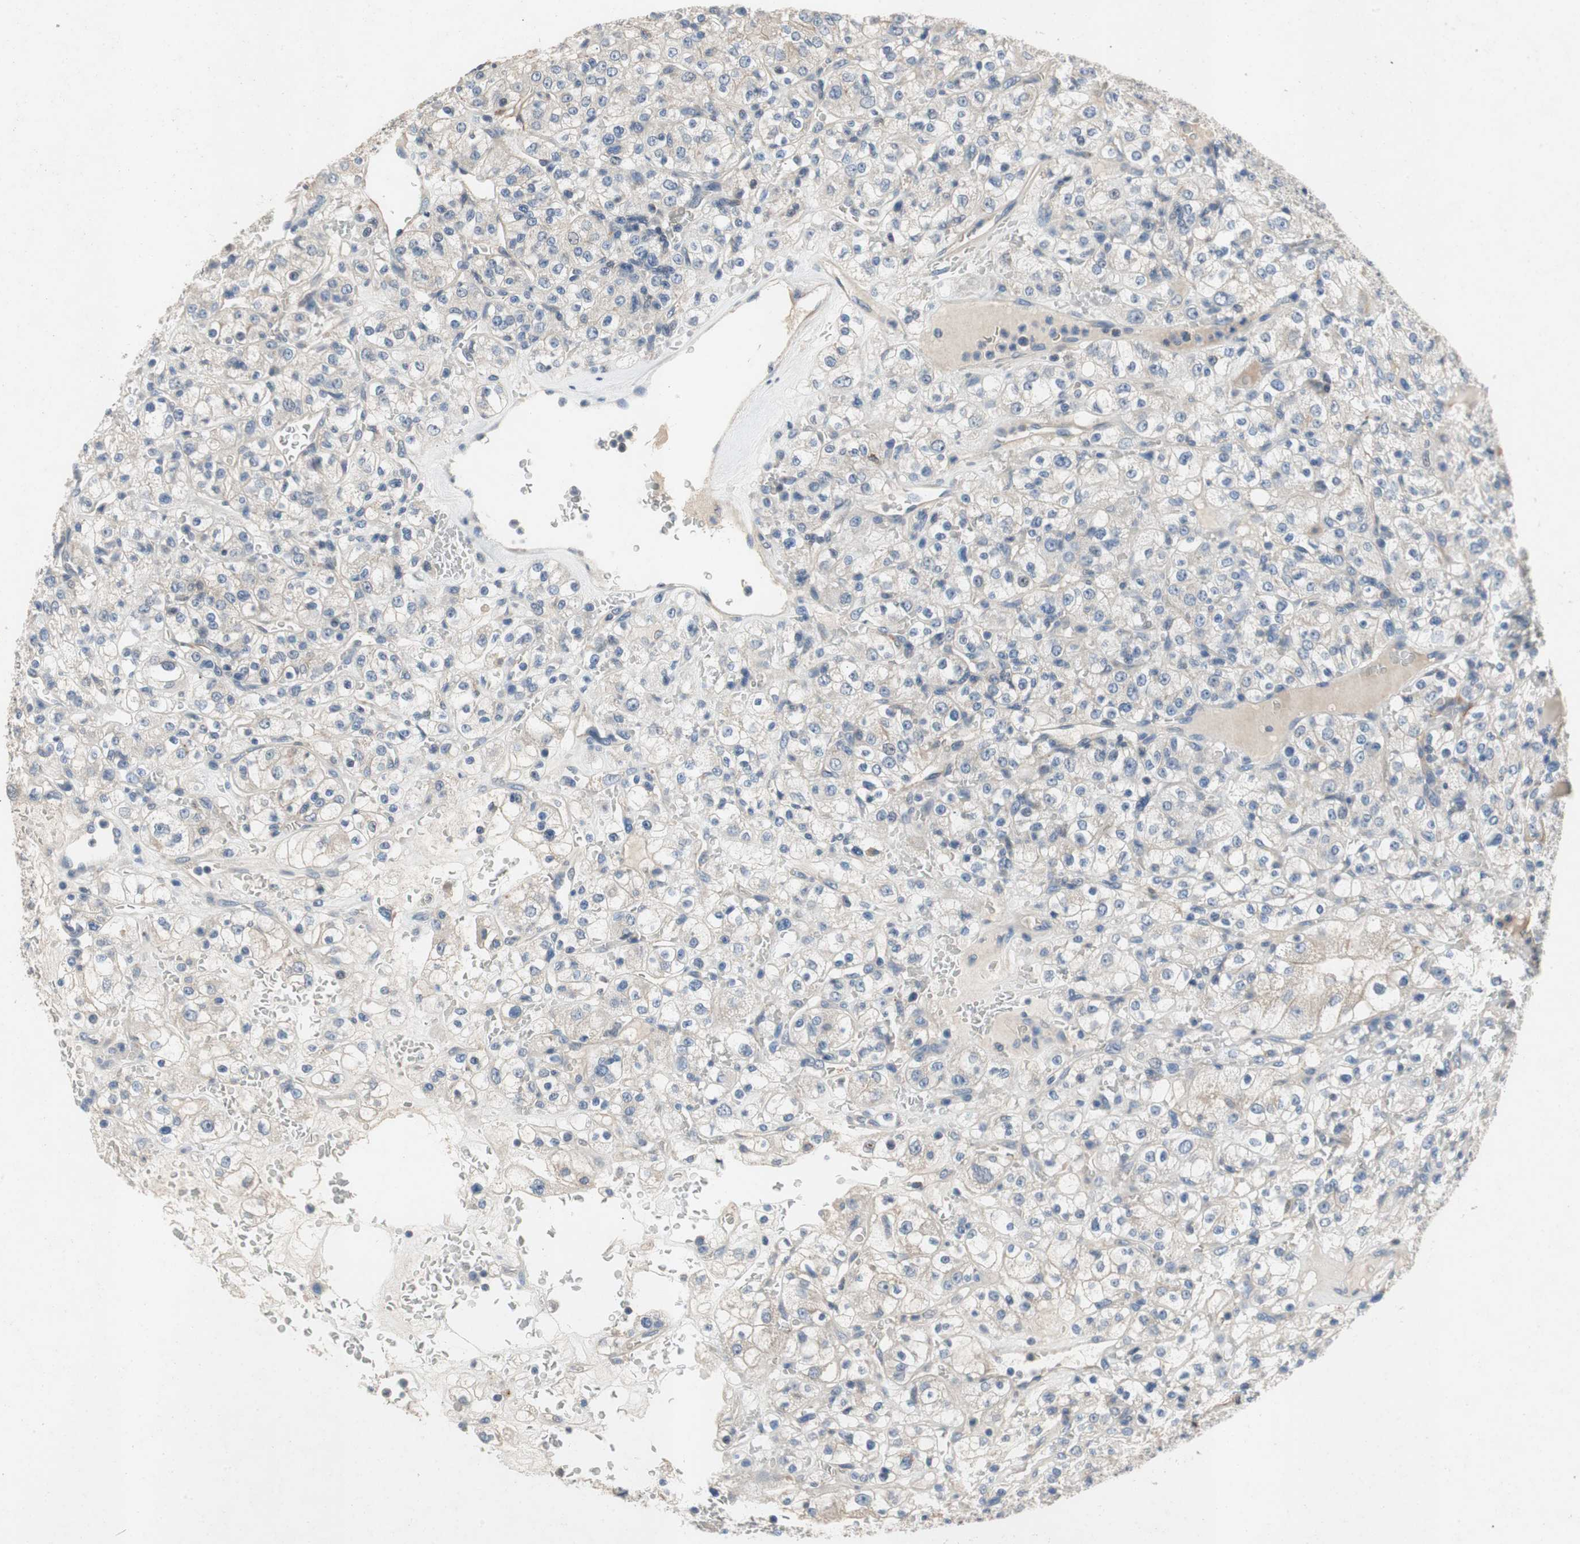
{"staining": {"intensity": "negative", "quantity": "none", "location": "none"}, "tissue": "renal cancer", "cell_type": "Tumor cells", "image_type": "cancer", "snomed": [{"axis": "morphology", "description": "Normal tissue, NOS"}, {"axis": "morphology", "description": "Adenocarcinoma, NOS"}, {"axis": "topography", "description": "Kidney"}], "caption": "Adenocarcinoma (renal) stained for a protein using IHC shows no expression tumor cells.", "gene": "ALPL", "patient": {"sex": "female", "age": 72}}